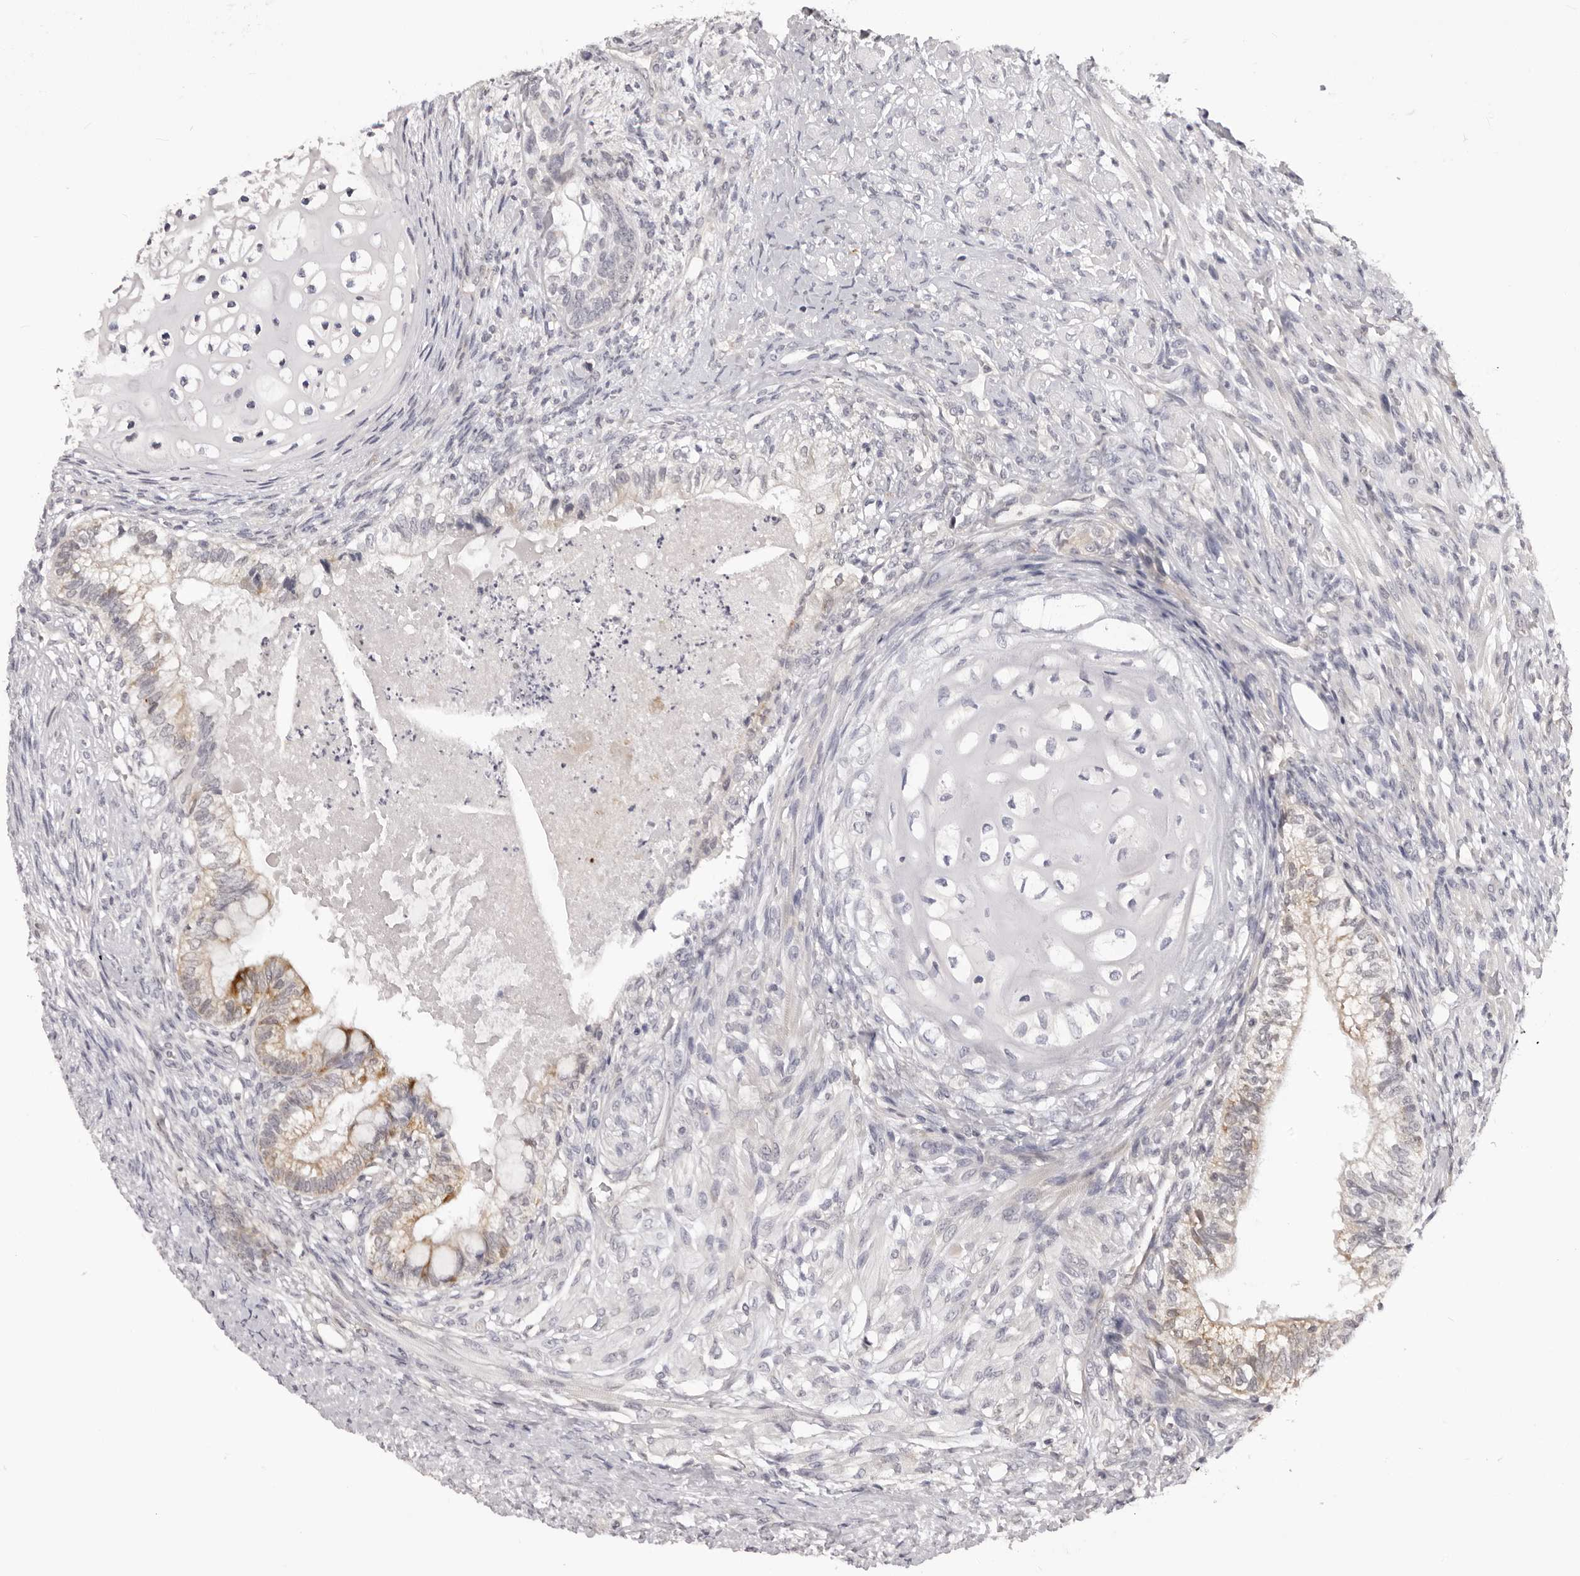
{"staining": {"intensity": "moderate", "quantity": "25%-75%", "location": "cytoplasmic/membranous"}, "tissue": "testis cancer", "cell_type": "Tumor cells", "image_type": "cancer", "snomed": [{"axis": "morphology", "description": "Seminoma, NOS"}, {"axis": "morphology", "description": "Carcinoma, Embryonal, NOS"}, {"axis": "topography", "description": "Testis"}], "caption": "A medium amount of moderate cytoplasmic/membranous positivity is identified in approximately 25%-75% of tumor cells in testis cancer (embryonal carcinoma) tissue.", "gene": "SUGCT", "patient": {"sex": "male", "age": 28}}